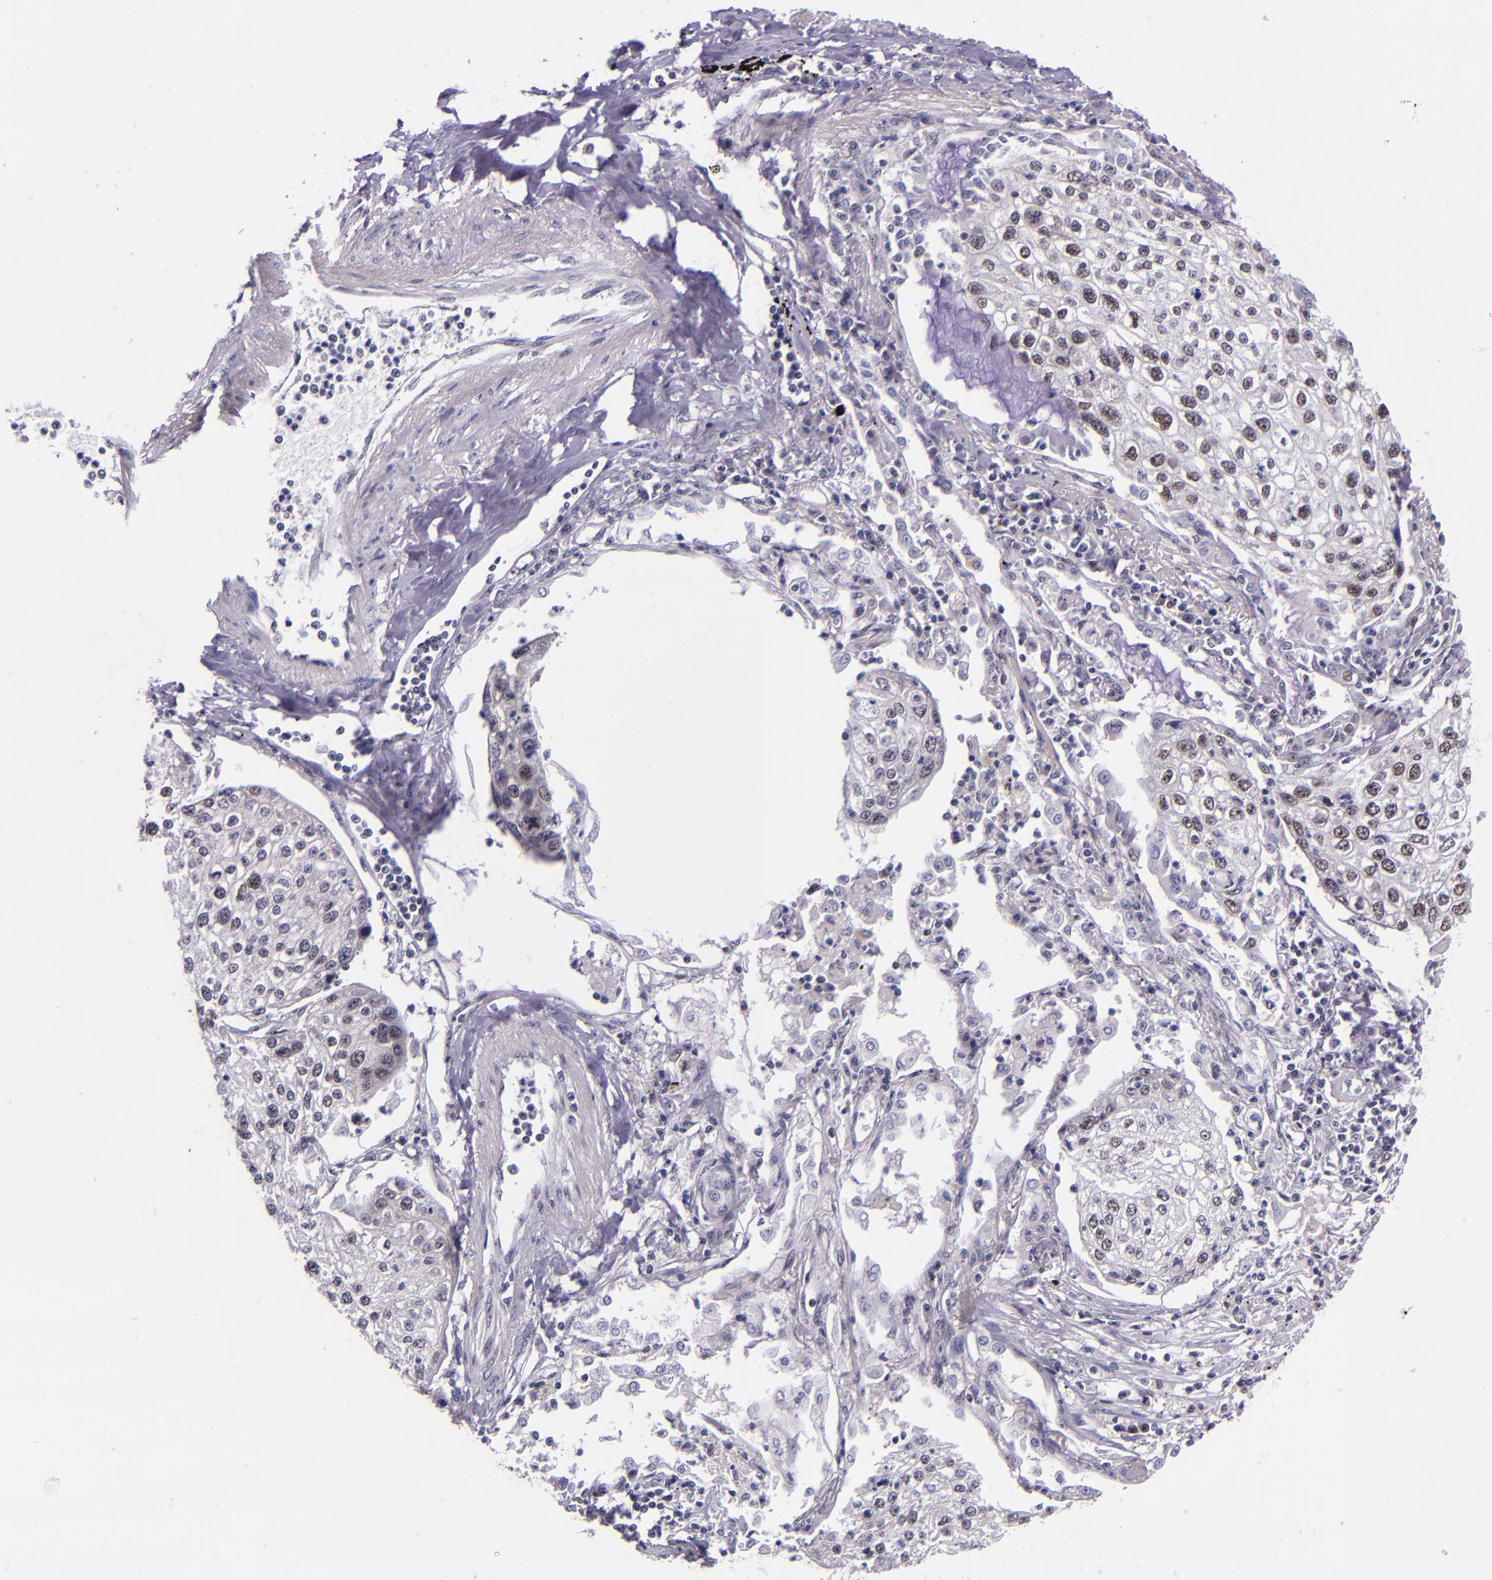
{"staining": {"intensity": "weak", "quantity": "25%-75%", "location": "nuclear"}, "tissue": "lung cancer", "cell_type": "Tumor cells", "image_type": "cancer", "snomed": [{"axis": "morphology", "description": "Squamous cell carcinoma, NOS"}, {"axis": "topography", "description": "Lung"}], "caption": "Weak nuclear staining for a protein is present in approximately 25%-75% of tumor cells of lung squamous cell carcinoma using immunohistochemistry.", "gene": "GPKOW", "patient": {"sex": "male", "age": 75}}